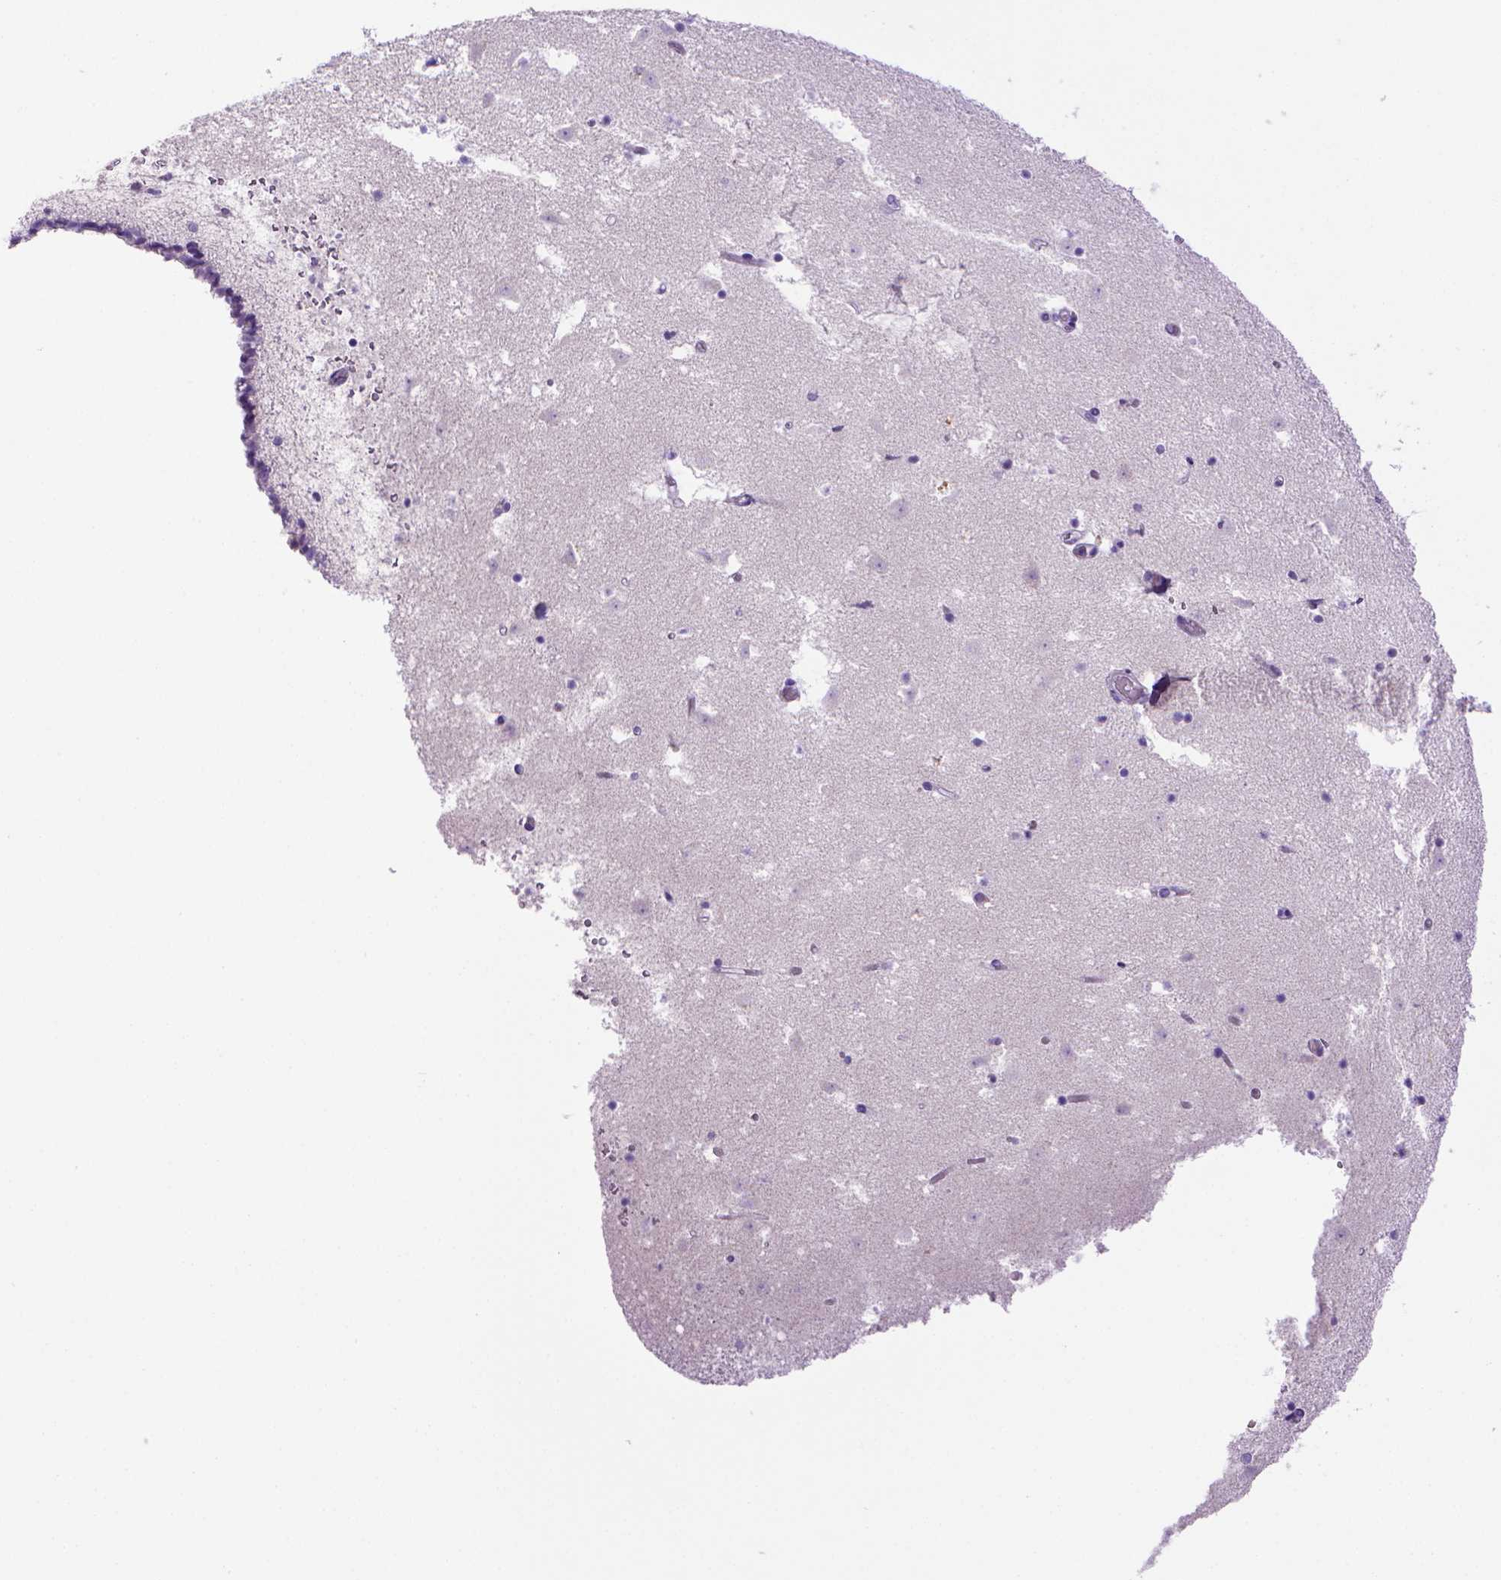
{"staining": {"intensity": "negative", "quantity": "none", "location": "none"}, "tissue": "caudate", "cell_type": "Glial cells", "image_type": "normal", "snomed": [{"axis": "morphology", "description": "Normal tissue, NOS"}, {"axis": "topography", "description": "Lateral ventricle wall"}], "caption": "DAB immunohistochemical staining of benign caudate shows no significant staining in glial cells. The staining was performed using DAB (3,3'-diaminobenzidine) to visualize the protein expression in brown, while the nuclei were stained in blue with hematoxylin (Magnification: 20x).", "gene": "BAAT", "patient": {"sex": "female", "age": 42}}